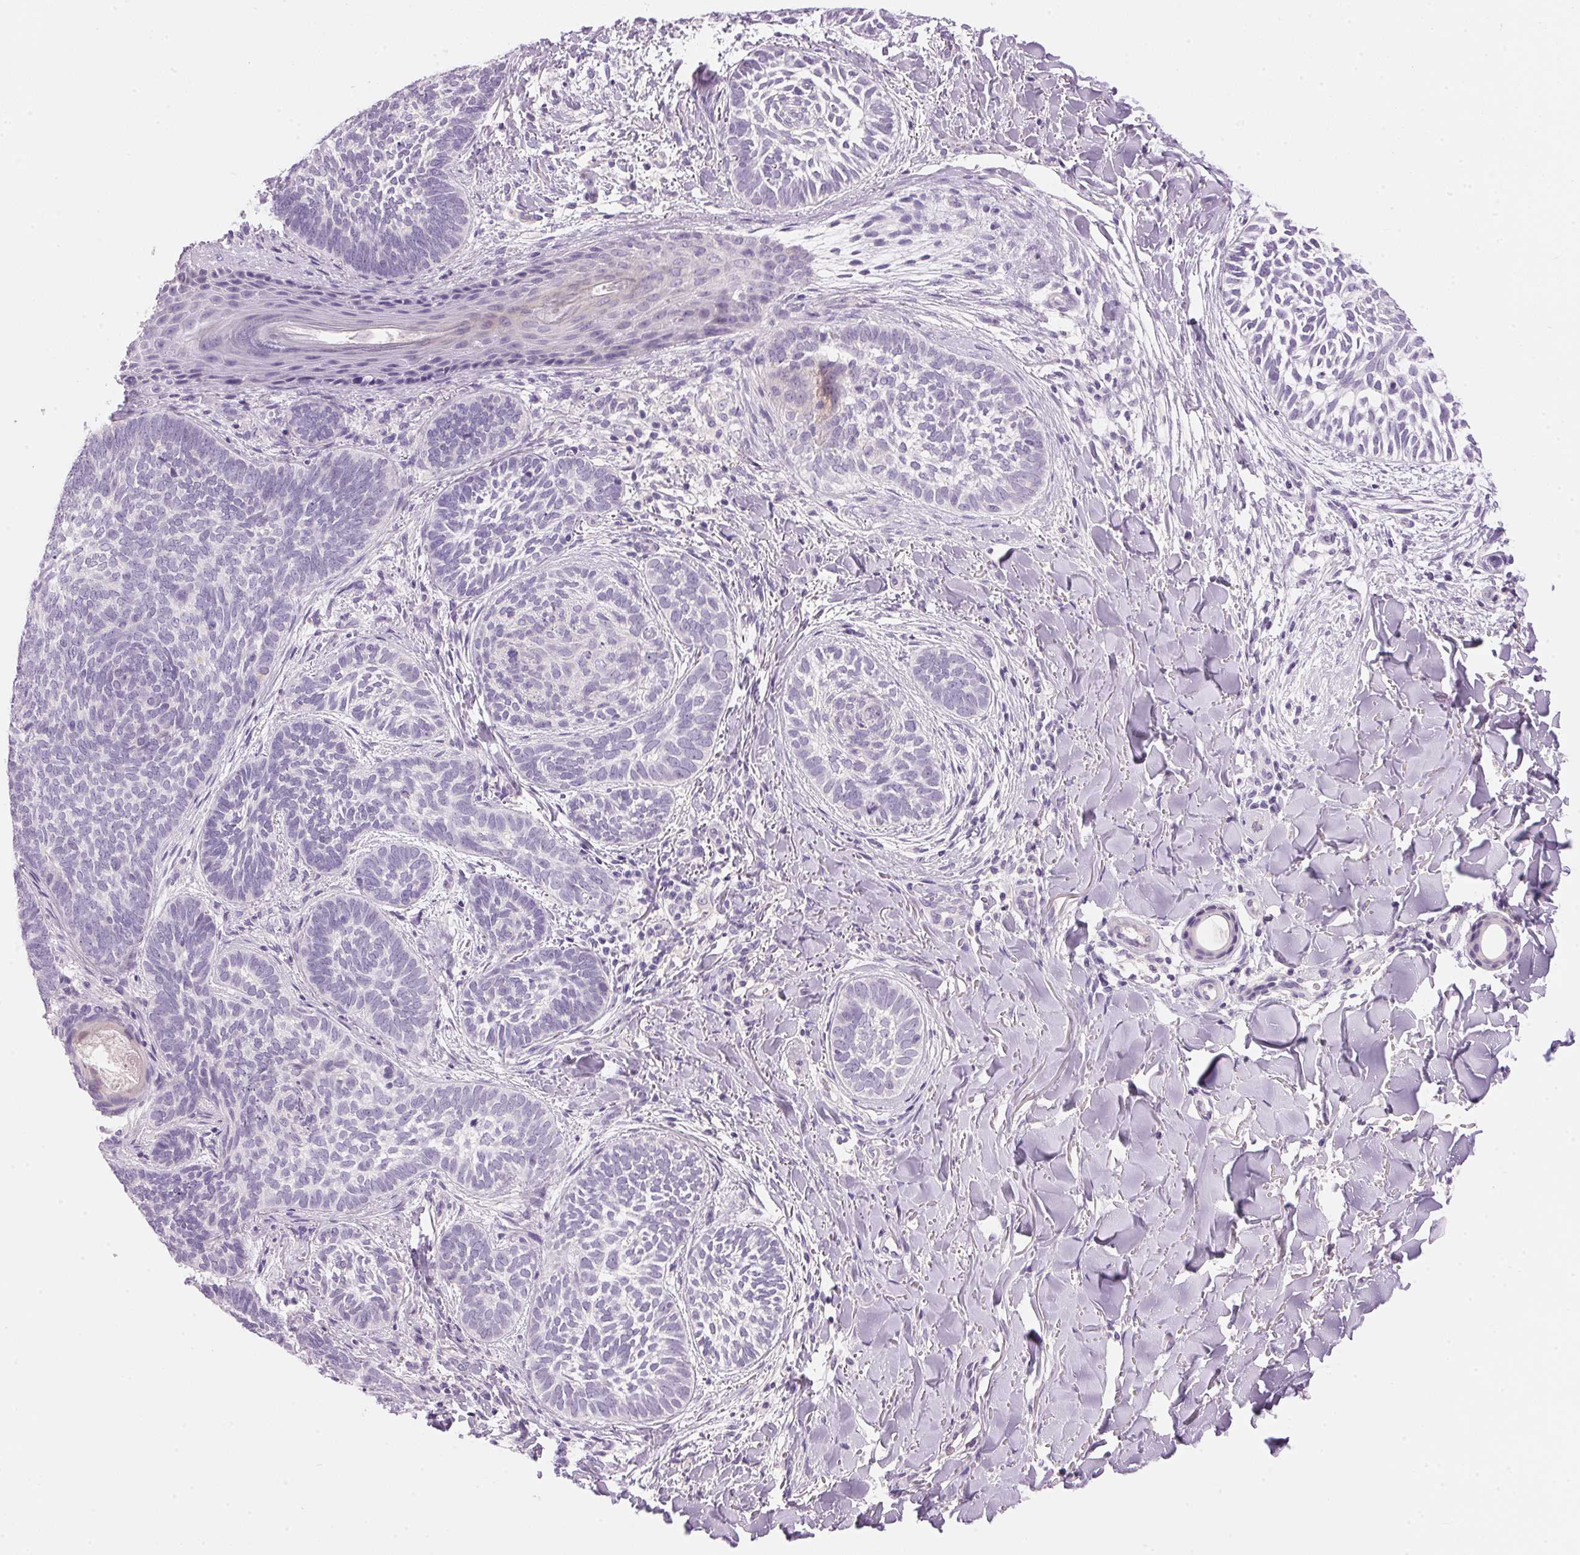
{"staining": {"intensity": "negative", "quantity": "none", "location": "none"}, "tissue": "skin cancer", "cell_type": "Tumor cells", "image_type": "cancer", "snomed": [{"axis": "morphology", "description": "Normal tissue, NOS"}, {"axis": "morphology", "description": "Basal cell carcinoma"}, {"axis": "topography", "description": "Skin"}], "caption": "This is an IHC micrograph of human skin cancer (basal cell carcinoma). There is no staining in tumor cells.", "gene": "HSD17B2", "patient": {"sex": "male", "age": 46}}